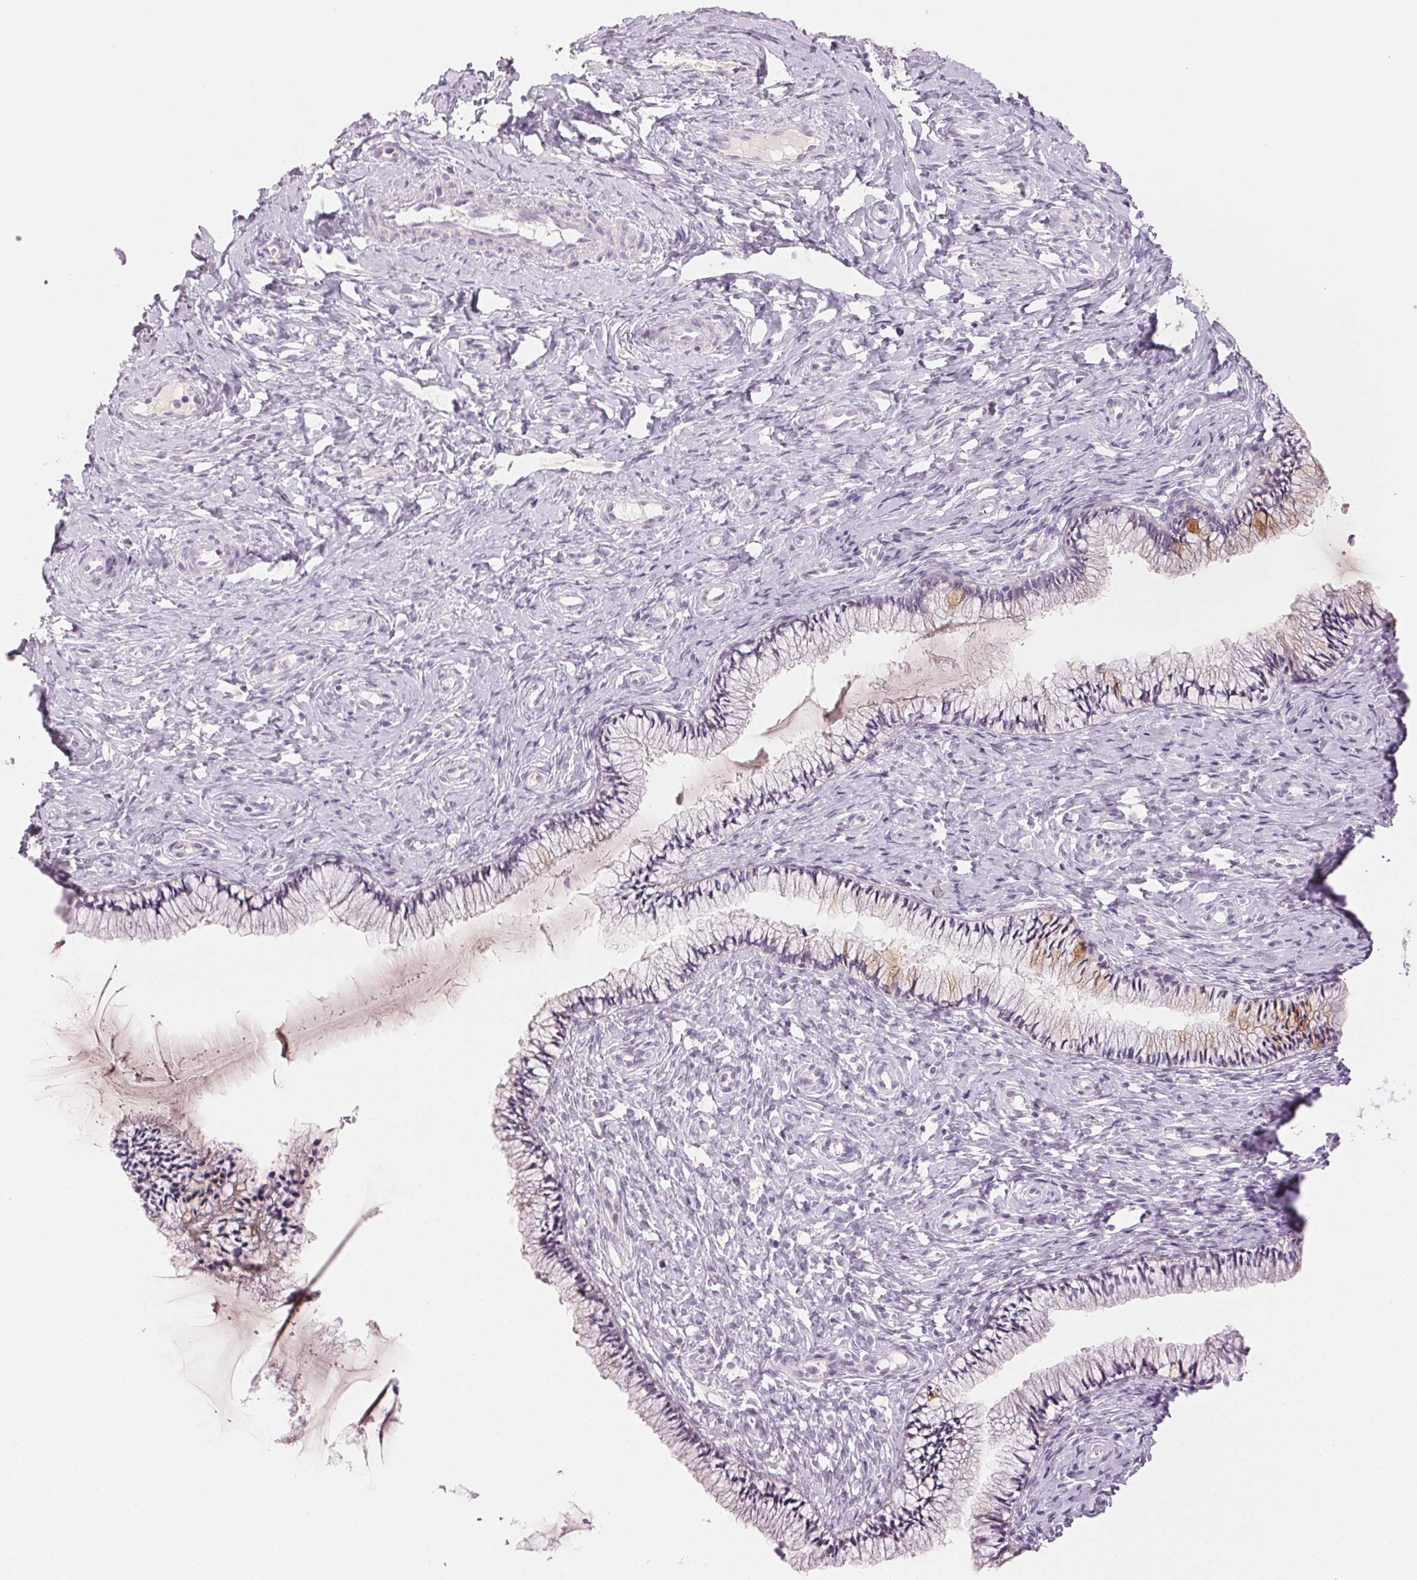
{"staining": {"intensity": "weak", "quantity": "<25%", "location": "cytoplasmic/membranous"}, "tissue": "cervix", "cell_type": "Glandular cells", "image_type": "normal", "snomed": [{"axis": "morphology", "description": "Normal tissue, NOS"}, {"axis": "topography", "description": "Cervix"}], "caption": "An IHC photomicrograph of unremarkable cervix is shown. There is no staining in glandular cells of cervix. (DAB (3,3'-diaminobenzidine) immunohistochemistry with hematoxylin counter stain).", "gene": "BPIFB2", "patient": {"sex": "female", "age": 37}}